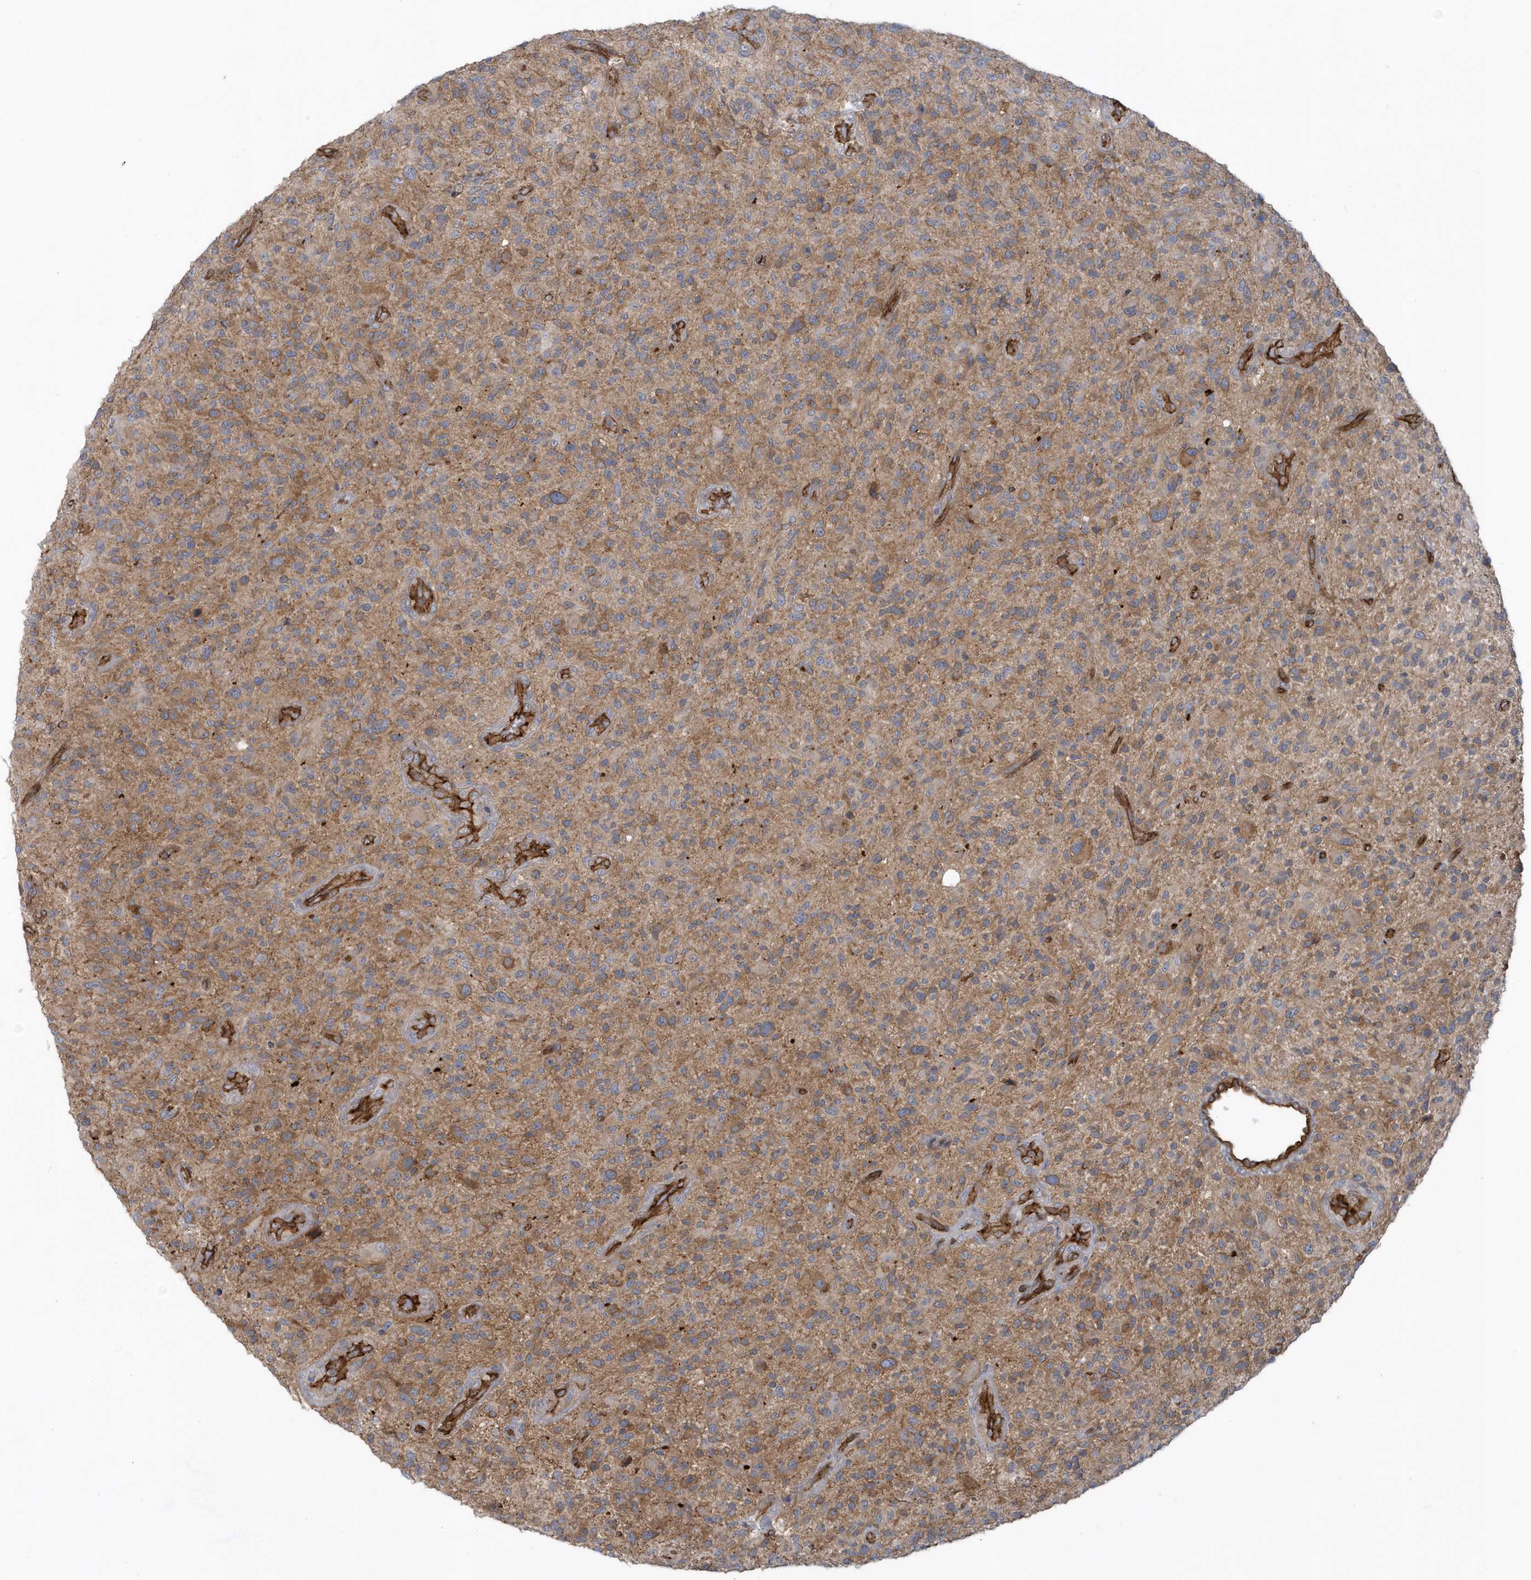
{"staining": {"intensity": "moderate", "quantity": "25%-75%", "location": "cytoplasmic/membranous"}, "tissue": "glioma", "cell_type": "Tumor cells", "image_type": "cancer", "snomed": [{"axis": "morphology", "description": "Glioma, malignant, High grade"}, {"axis": "topography", "description": "Brain"}], "caption": "Human high-grade glioma (malignant) stained with a protein marker shows moderate staining in tumor cells.", "gene": "RAI14", "patient": {"sex": "male", "age": 47}}